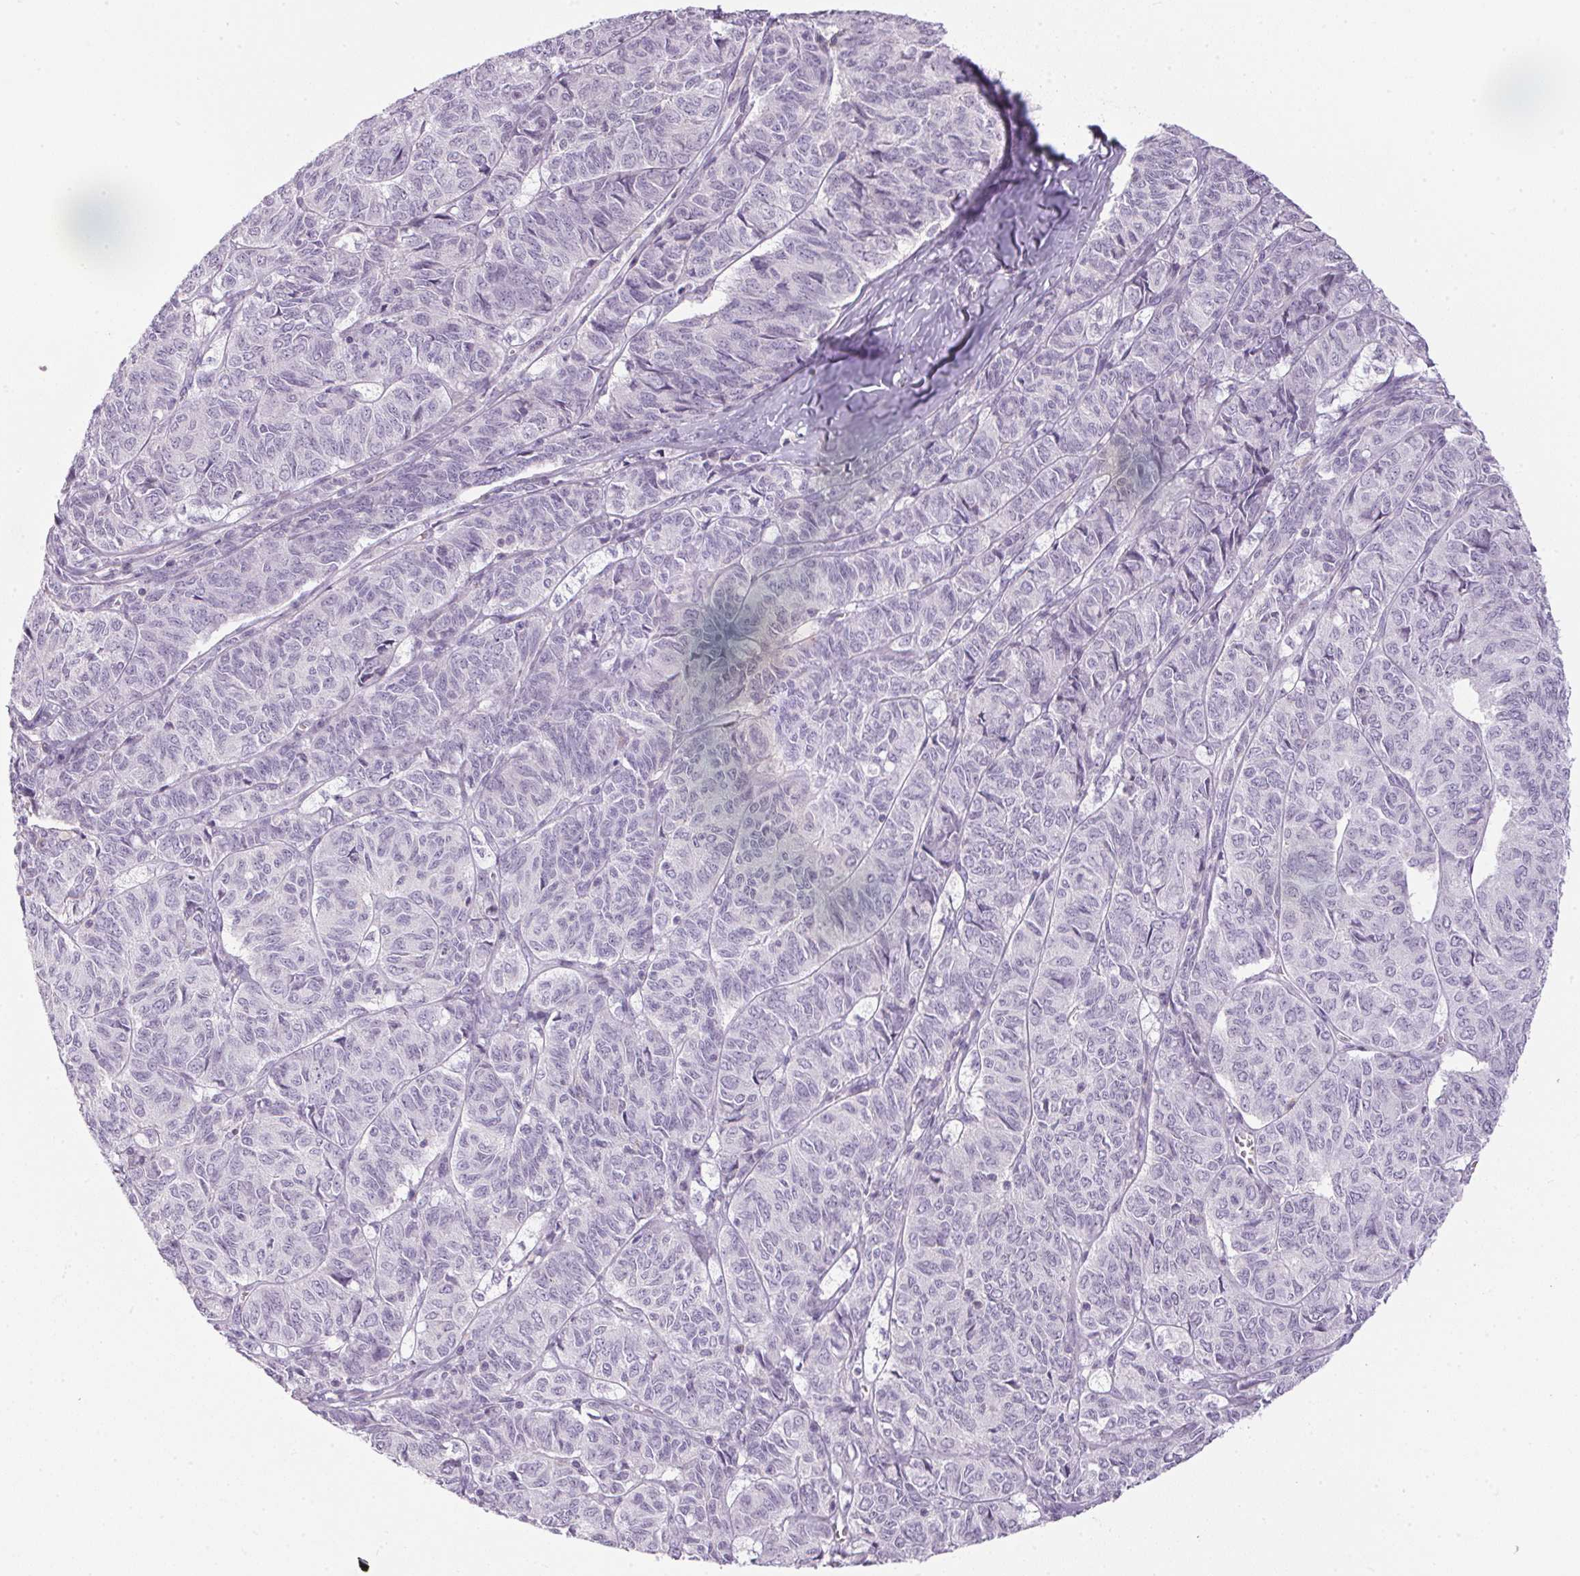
{"staining": {"intensity": "negative", "quantity": "none", "location": "none"}, "tissue": "ovarian cancer", "cell_type": "Tumor cells", "image_type": "cancer", "snomed": [{"axis": "morphology", "description": "Carcinoma, endometroid"}, {"axis": "topography", "description": "Ovary"}], "caption": "Immunohistochemistry (IHC) of human ovarian cancer shows no positivity in tumor cells. Nuclei are stained in blue.", "gene": "ECPAS", "patient": {"sex": "female", "age": 80}}